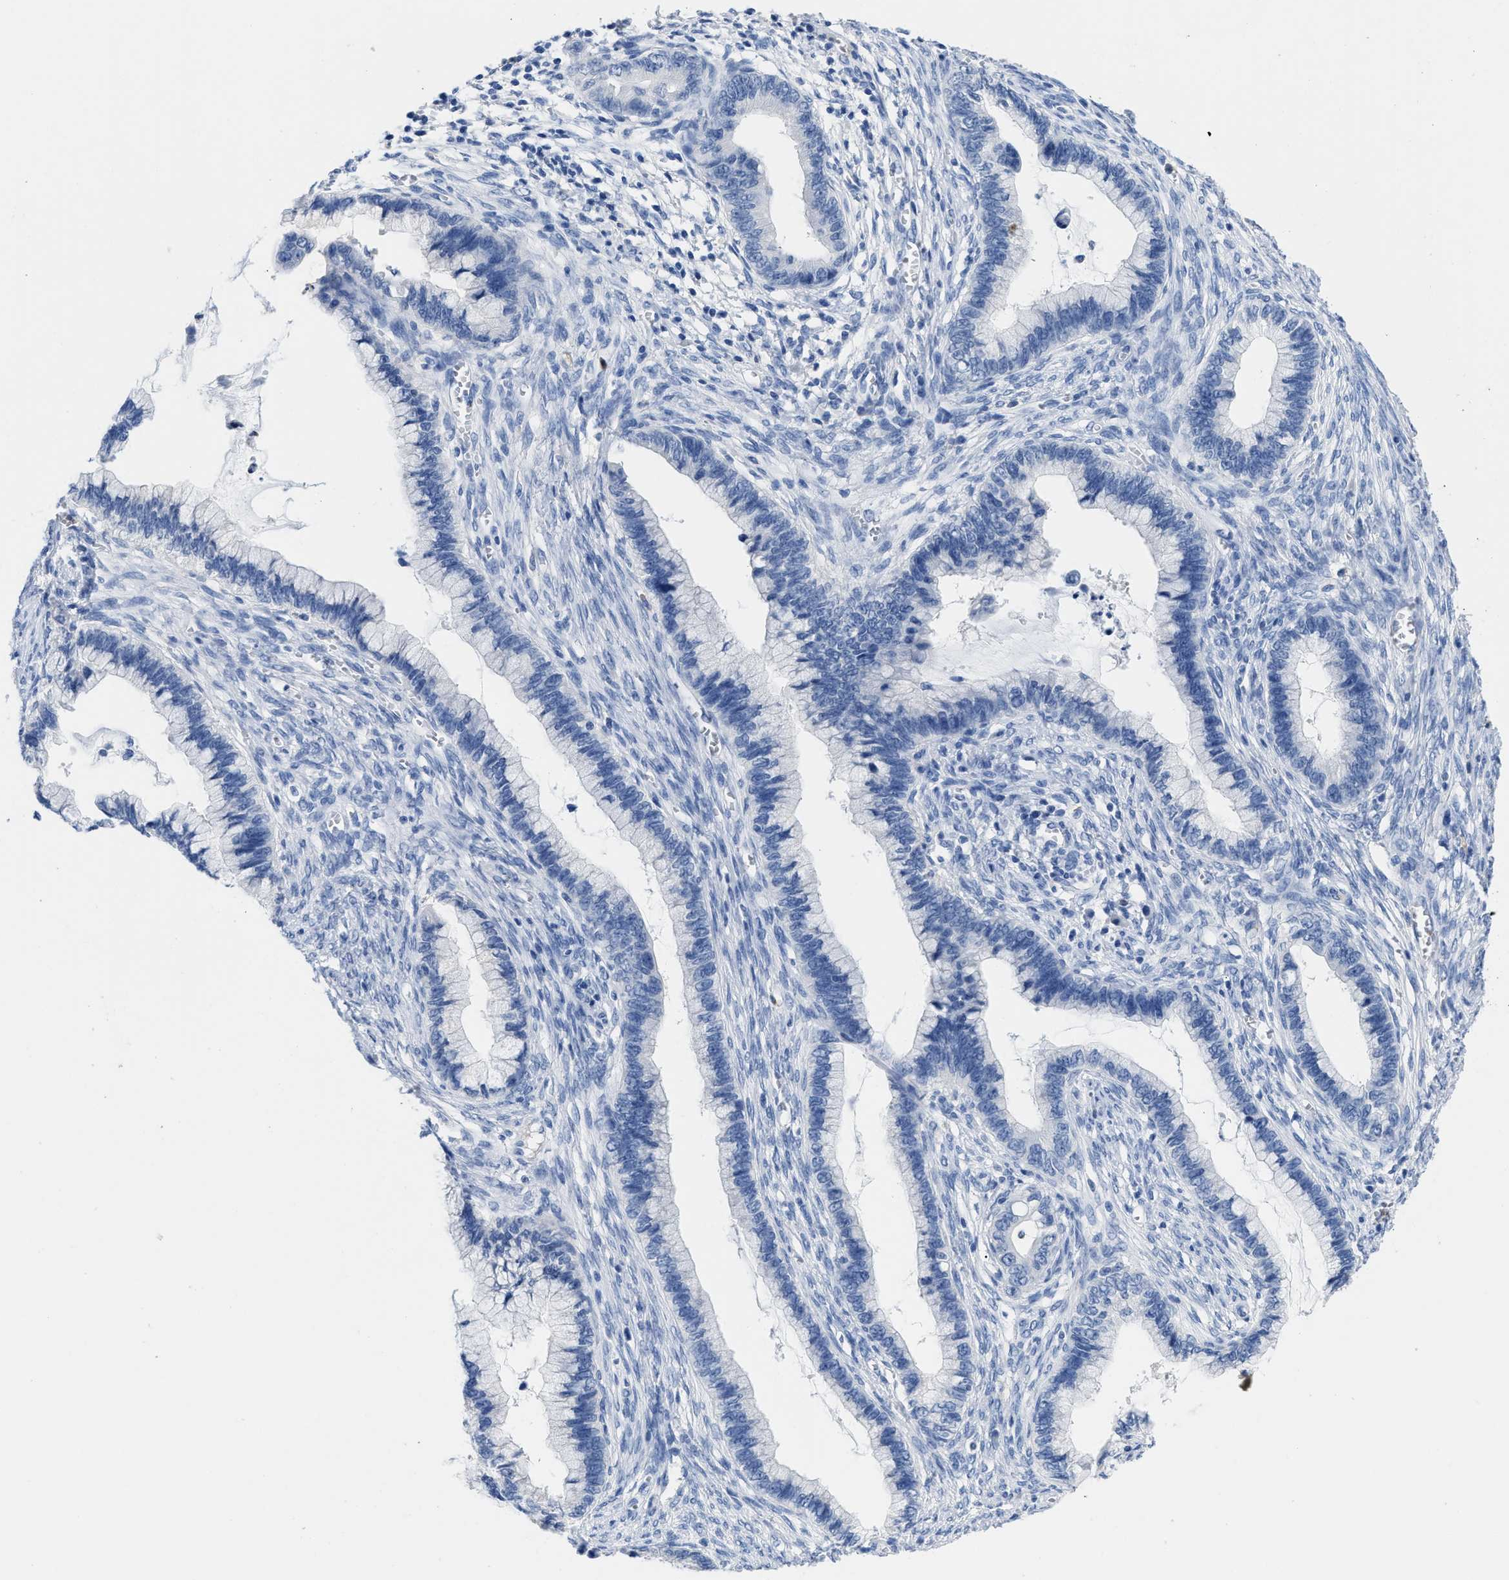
{"staining": {"intensity": "negative", "quantity": "none", "location": "none"}, "tissue": "cervical cancer", "cell_type": "Tumor cells", "image_type": "cancer", "snomed": [{"axis": "morphology", "description": "Adenocarcinoma, NOS"}, {"axis": "topography", "description": "Cervix"}], "caption": "Cervical cancer (adenocarcinoma) stained for a protein using immunohistochemistry (IHC) reveals no staining tumor cells.", "gene": "CR1", "patient": {"sex": "female", "age": 44}}